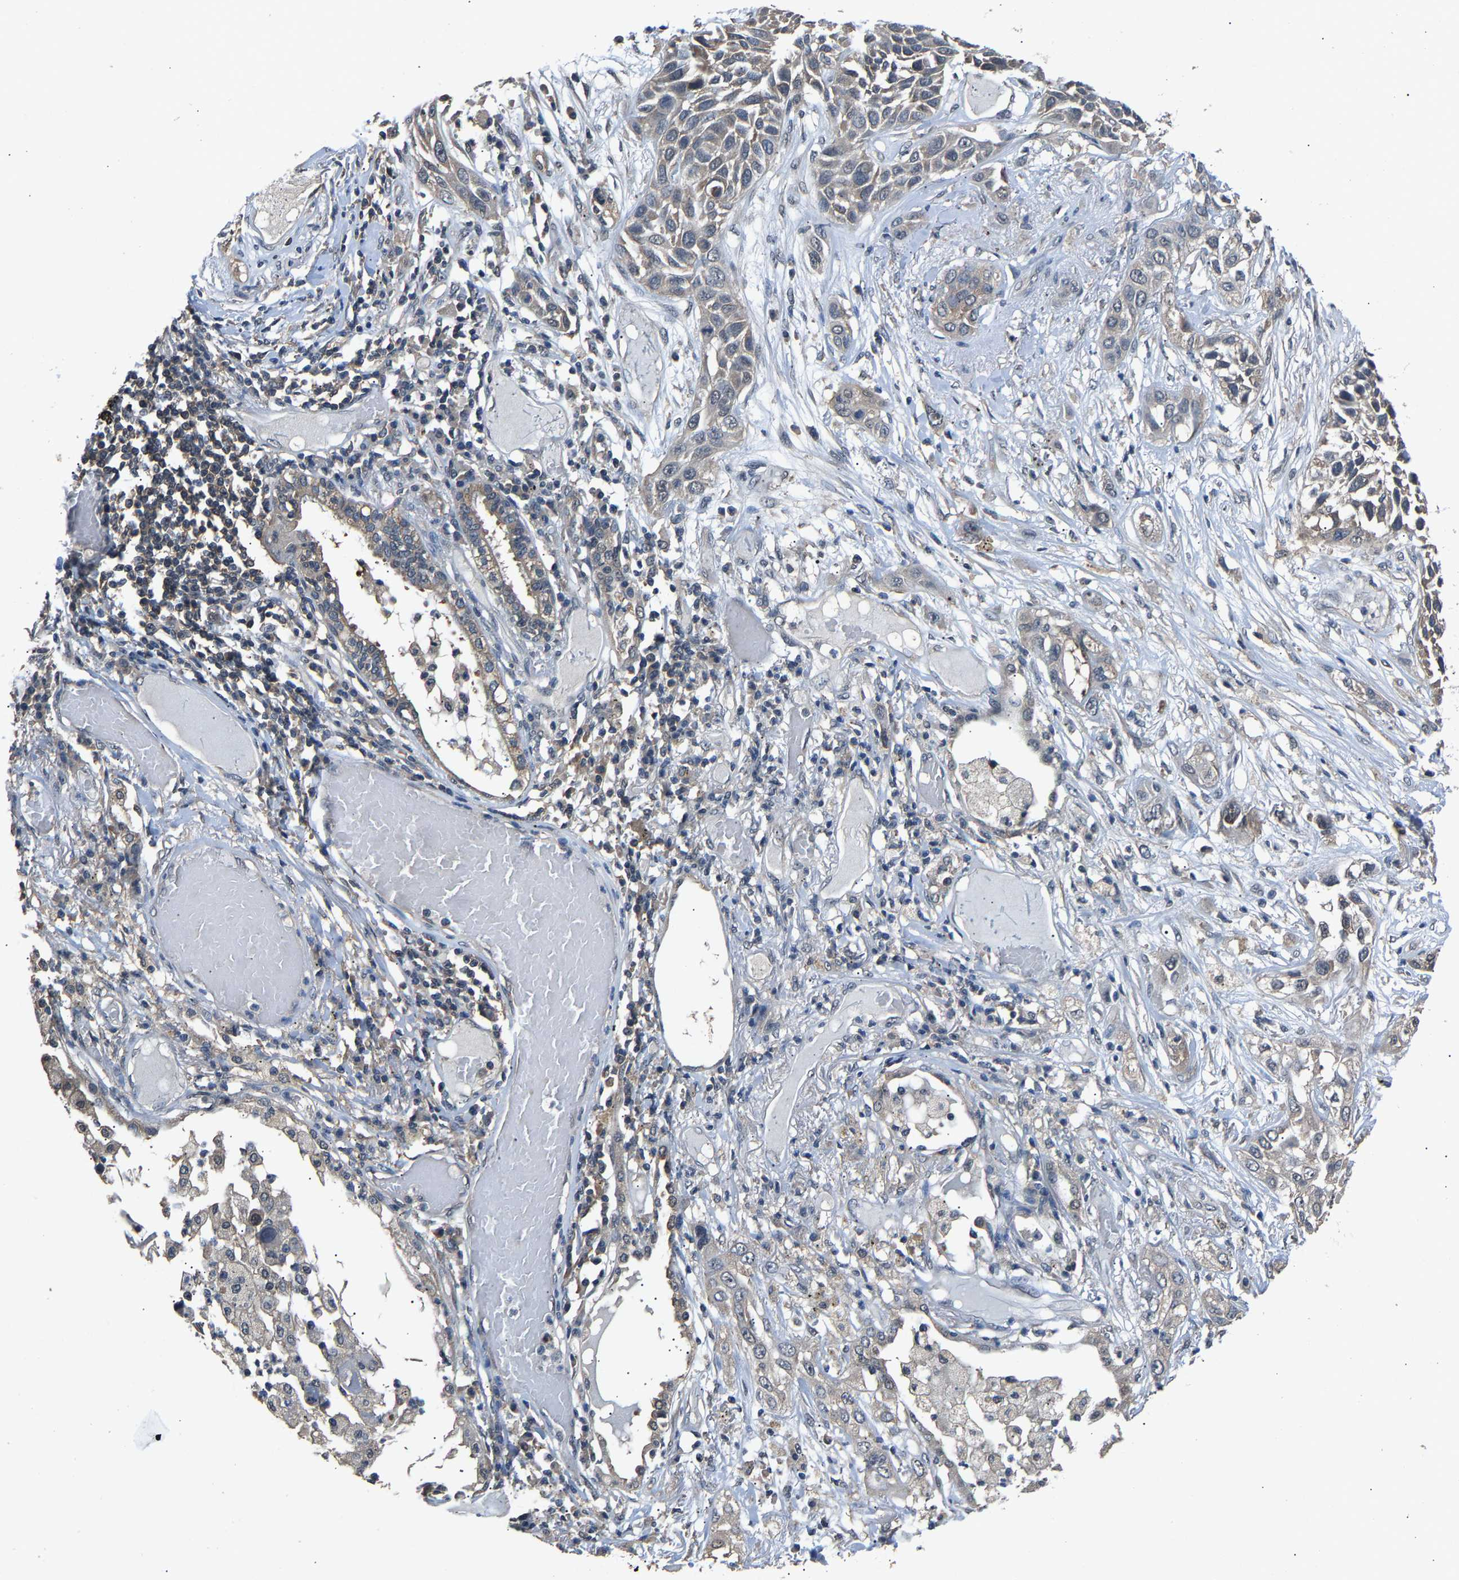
{"staining": {"intensity": "weak", "quantity": "<25%", "location": "cytoplasmic/membranous"}, "tissue": "lung cancer", "cell_type": "Tumor cells", "image_type": "cancer", "snomed": [{"axis": "morphology", "description": "Squamous cell carcinoma, NOS"}, {"axis": "topography", "description": "Lung"}], "caption": "DAB (3,3'-diaminobenzidine) immunohistochemical staining of human lung squamous cell carcinoma reveals no significant staining in tumor cells. (Immunohistochemistry (ihc), brightfield microscopy, high magnification).", "gene": "ABCC9", "patient": {"sex": "male", "age": 71}}